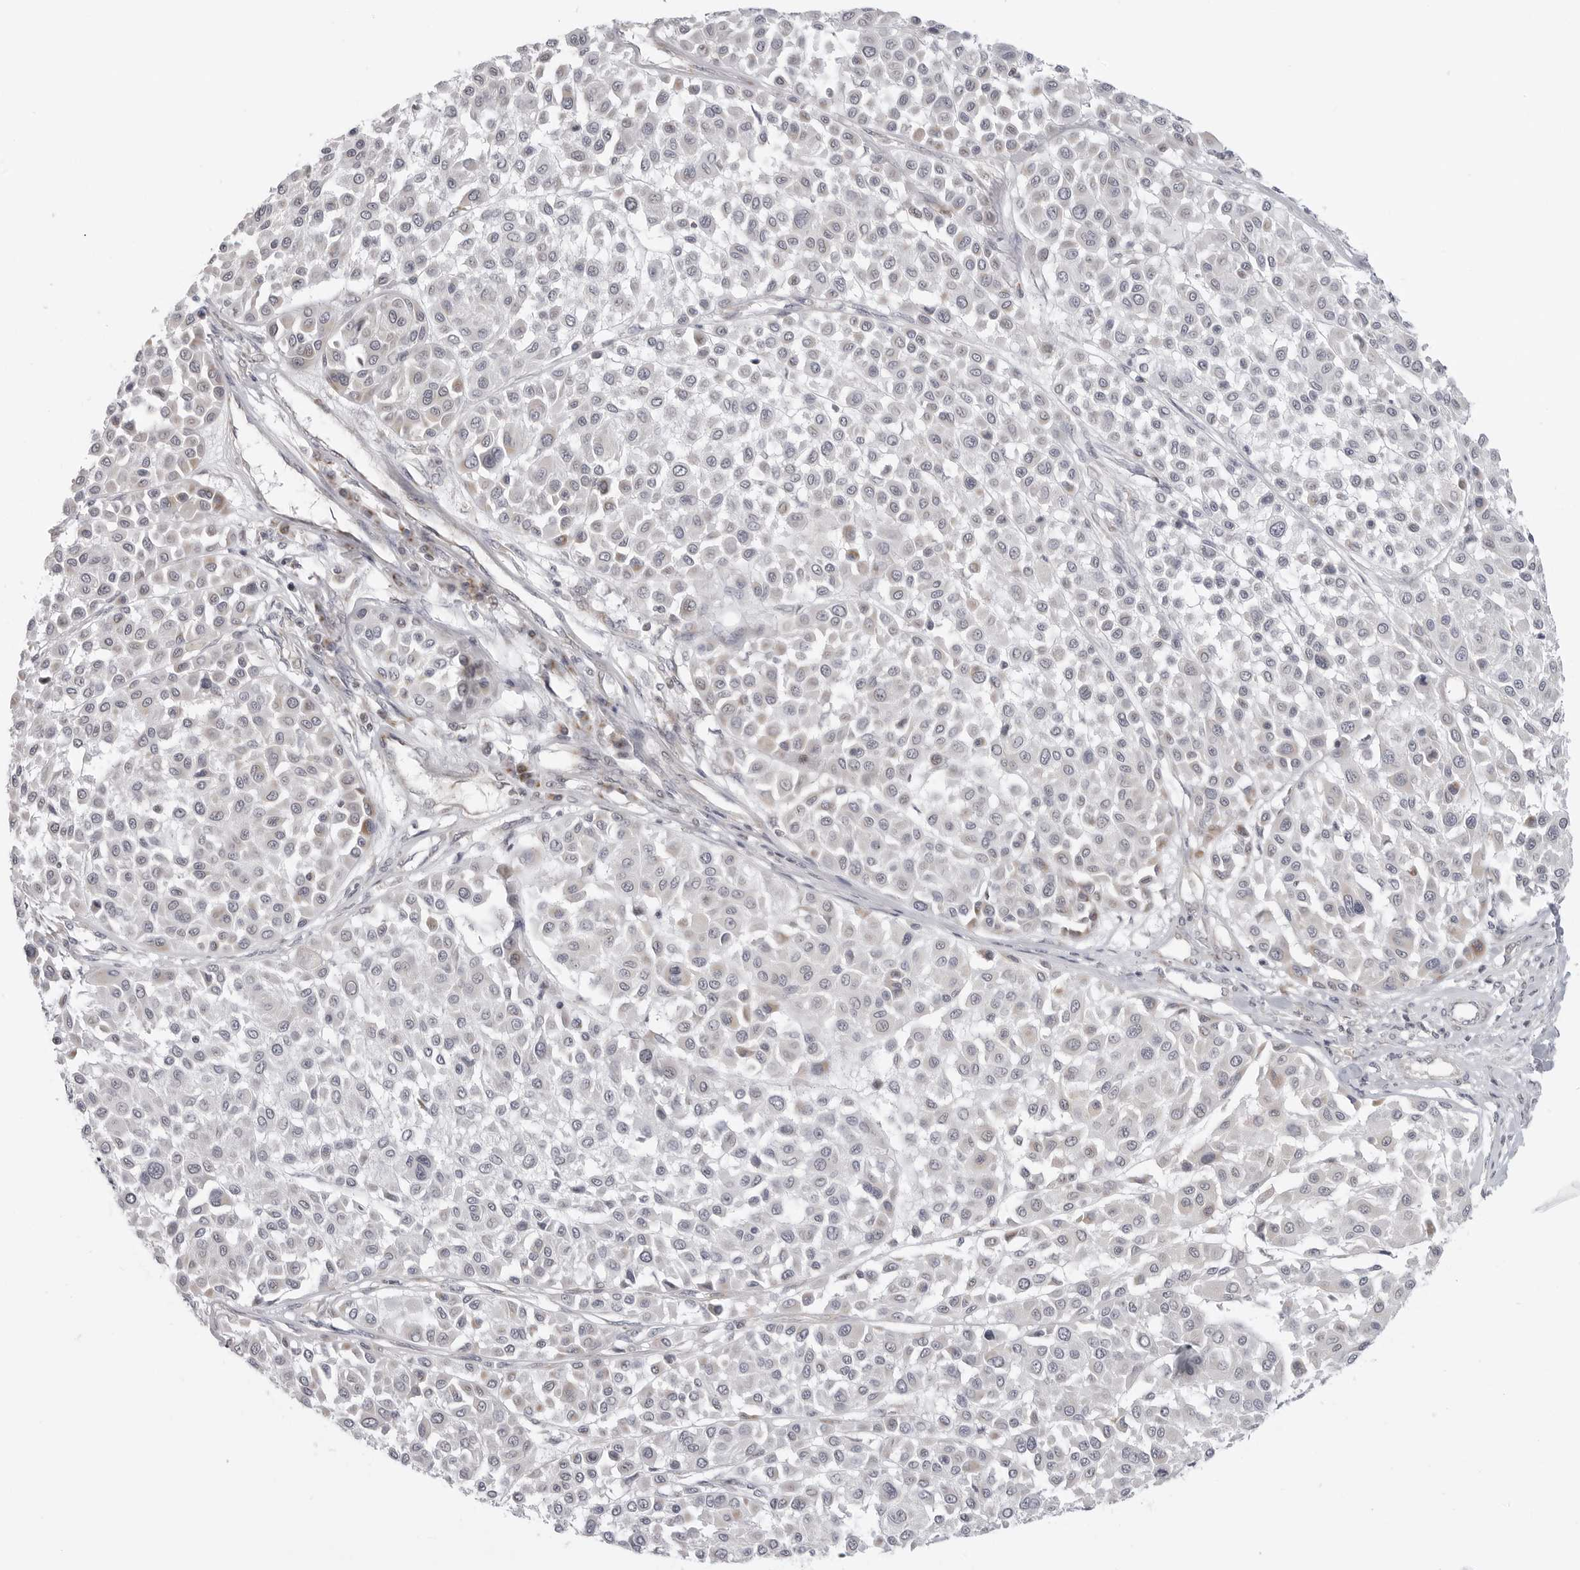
{"staining": {"intensity": "negative", "quantity": "none", "location": "none"}, "tissue": "melanoma", "cell_type": "Tumor cells", "image_type": "cancer", "snomed": [{"axis": "morphology", "description": "Malignant melanoma, Metastatic site"}, {"axis": "topography", "description": "Soft tissue"}], "caption": "Tumor cells show no significant protein staining in melanoma. (Brightfield microscopy of DAB (3,3'-diaminobenzidine) IHC at high magnification).", "gene": "MAP7D1", "patient": {"sex": "male", "age": 41}}